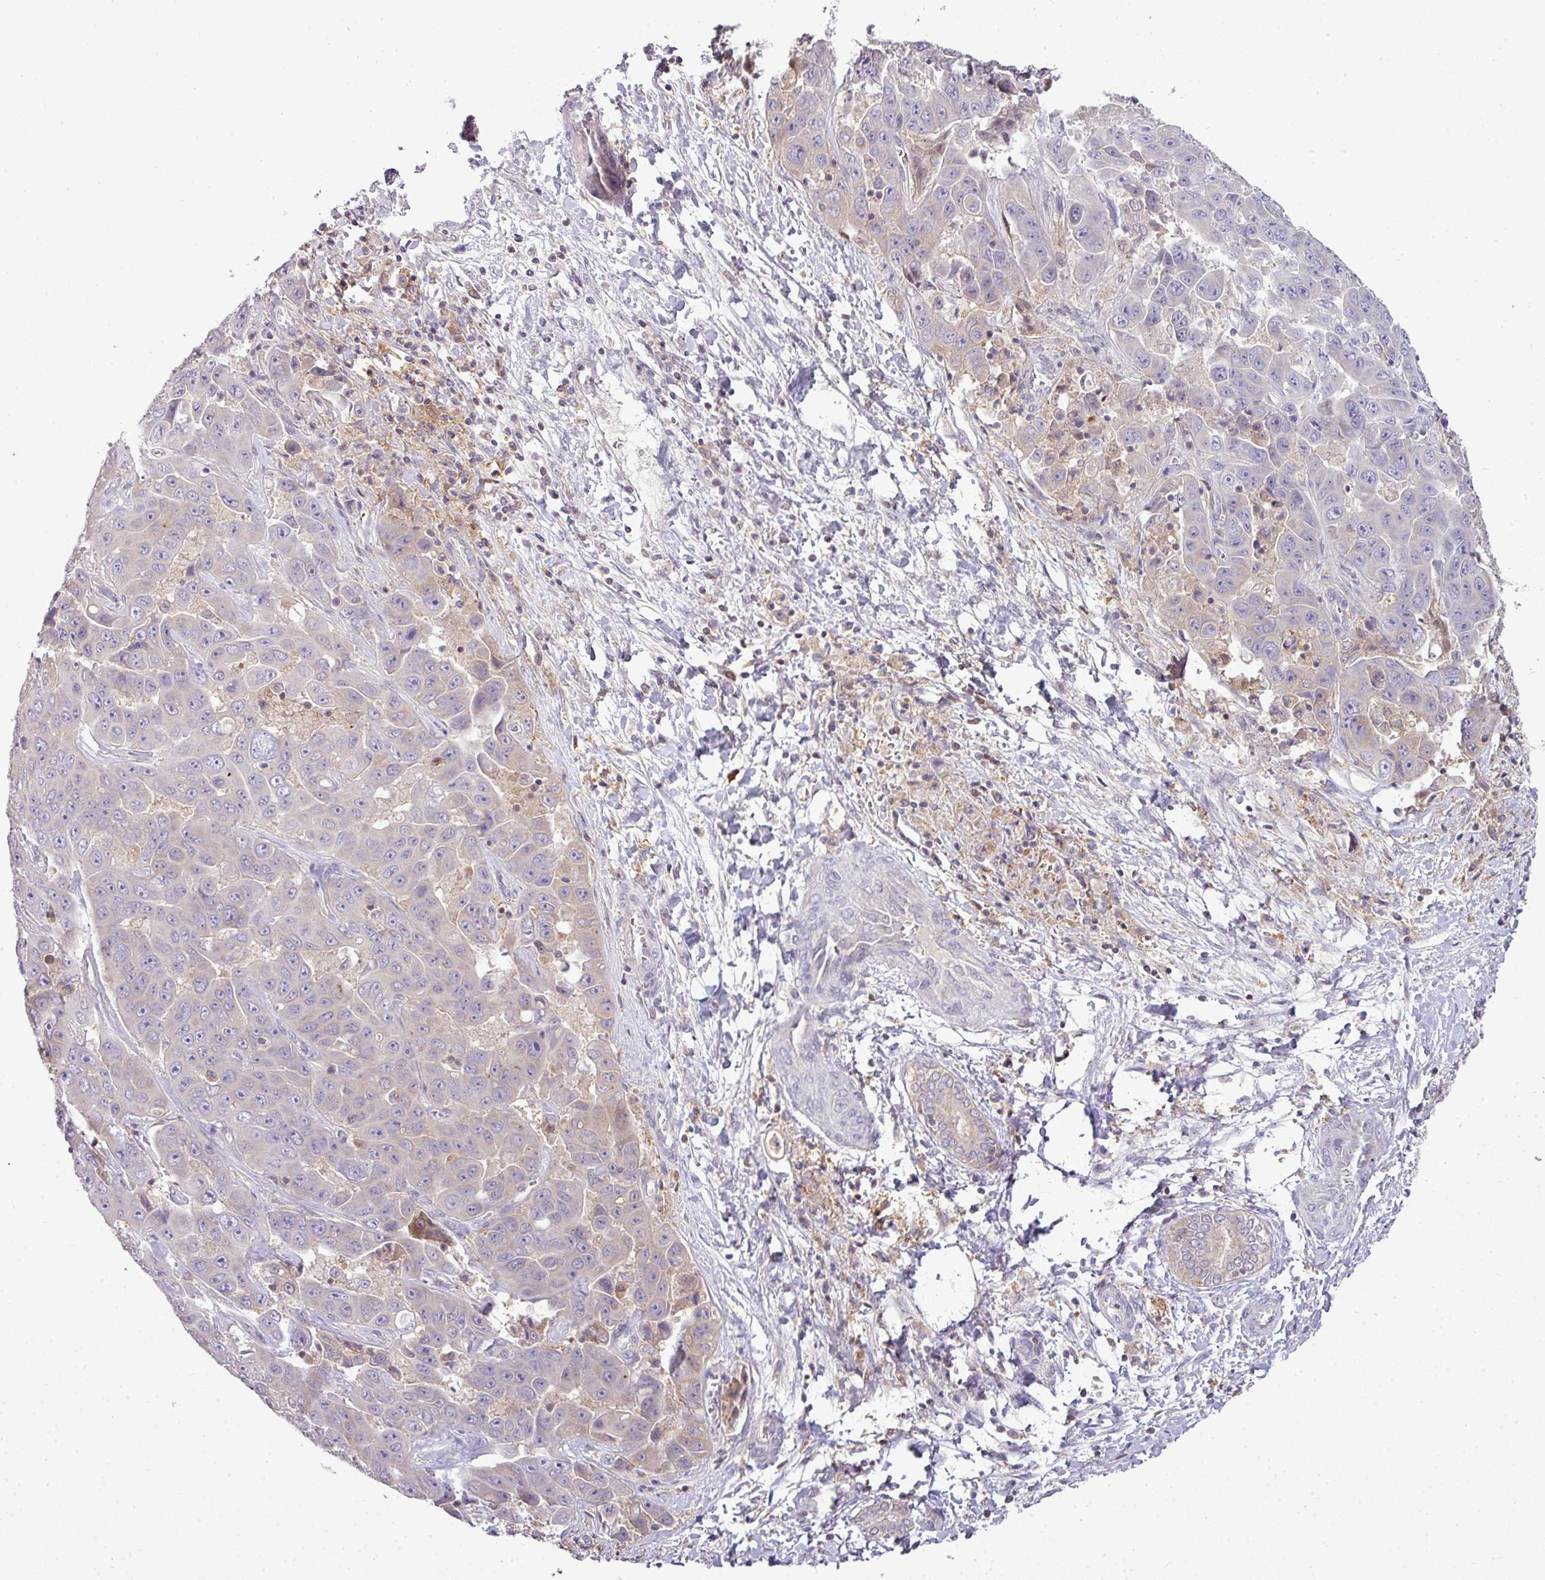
{"staining": {"intensity": "negative", "quantity": "none", "location": "none"}, "tissue": "liver cancer", "cell_type": "Tumor cells", "image_type": "cancer", "snomed": [{"axis": "morphology", "description": "Cholangiocarcinoma"}, {"axis": "topography", "description": "Liver"}], "caption": "IHC of human liver cholangiocarcinoma displays no staining in tumor cells.", "gene": "STAT5A", "patient": {"sex": "female", "age": 52}}